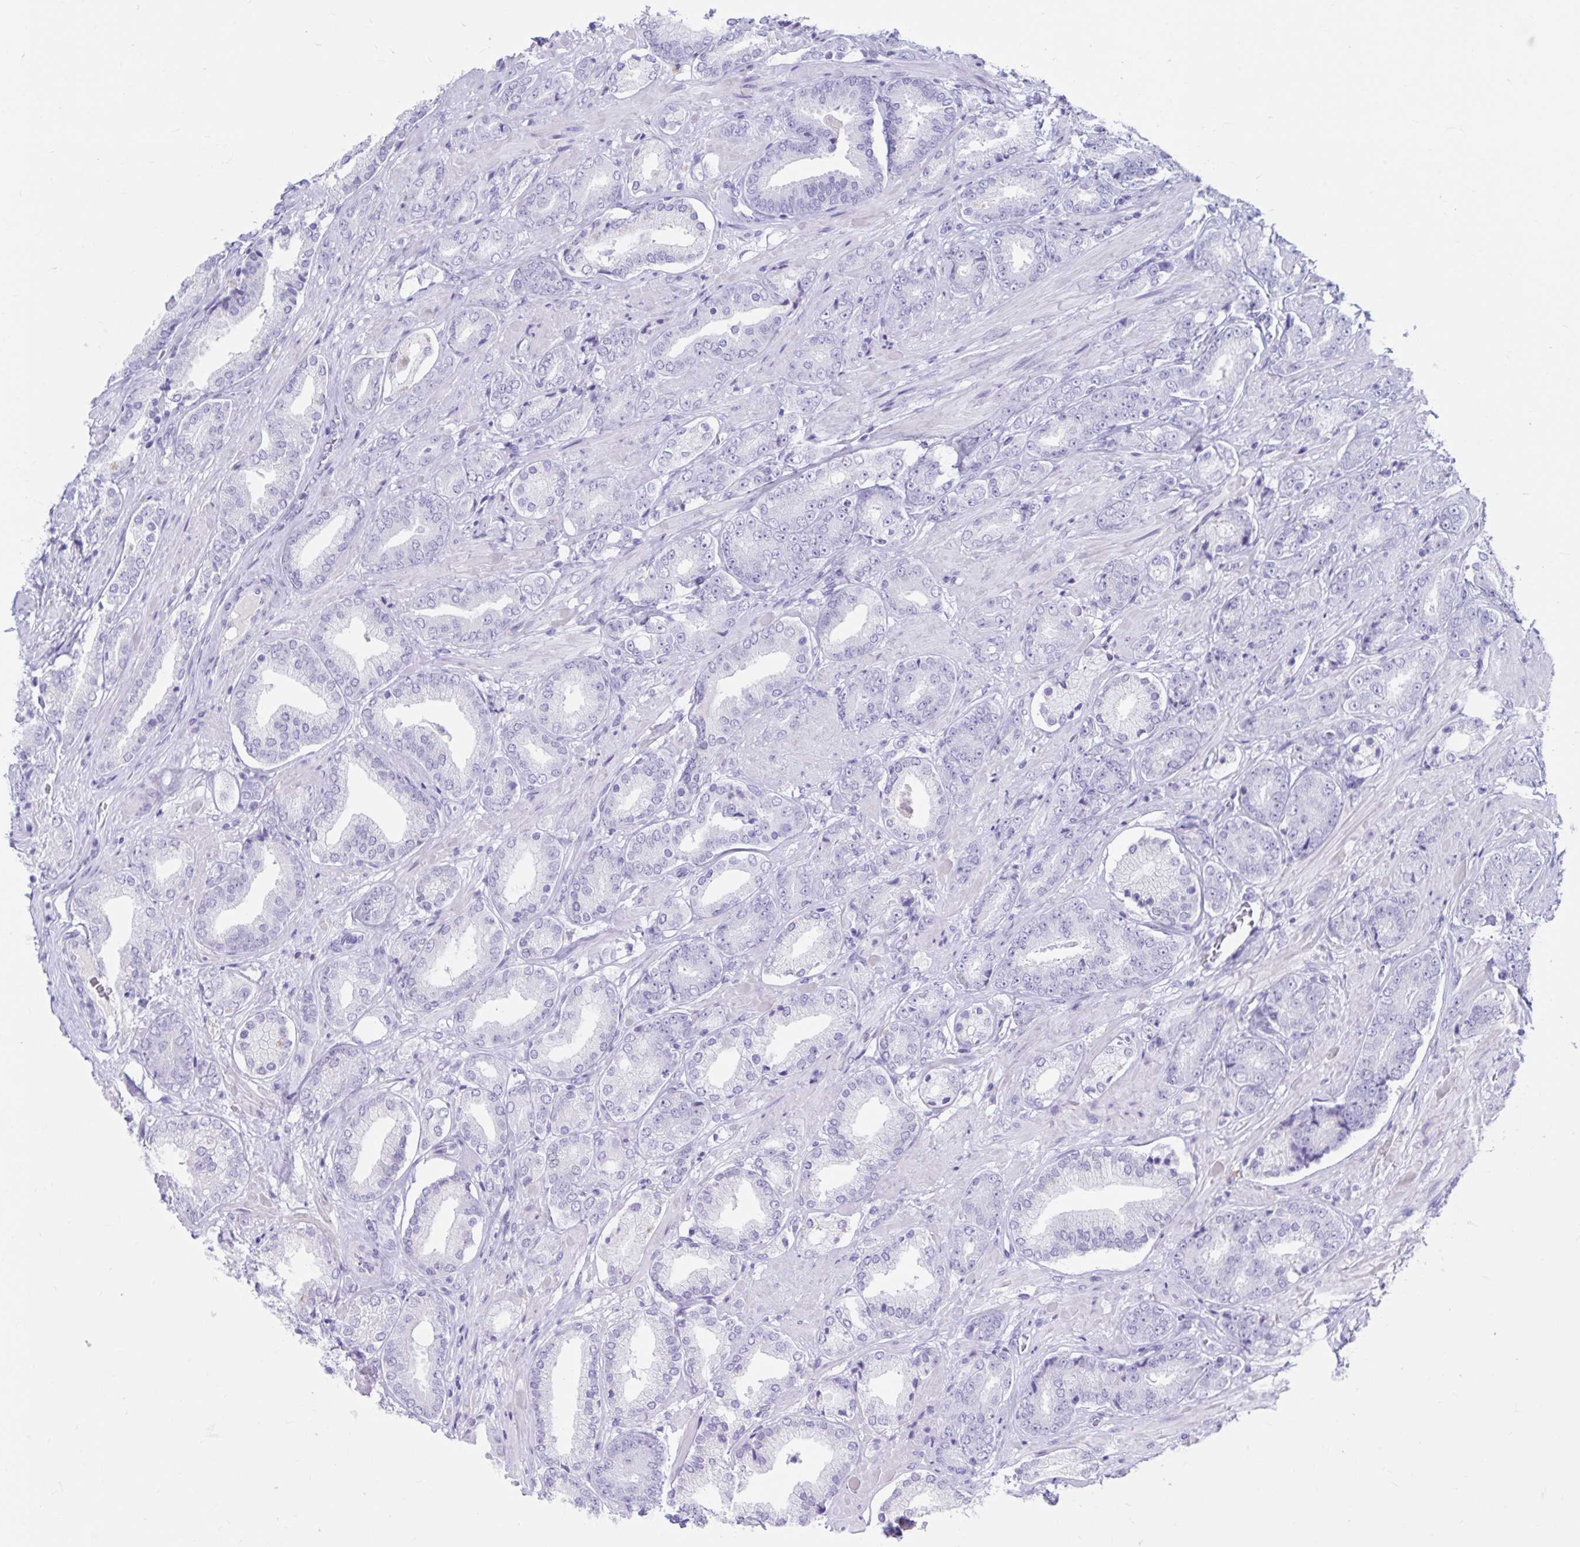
{"staining": {"intensity": "negative", "quantity": "none", "location": "none"}, "tissue": "prostate cancer", "cell_type": "Tumor cells", "image_type": "cancer", "snomed": [{"axis": "morphology", "description": "Adenocarcinoma, High grade"}, {"axis": "topography", "description": "Prostate"}], "caption": "A micrograph of prostate cancer stained for a protein reveals no brown staining in tumor cells.", "gene": "DPEP3", "patient": {"sex": "male", "age": 56}}